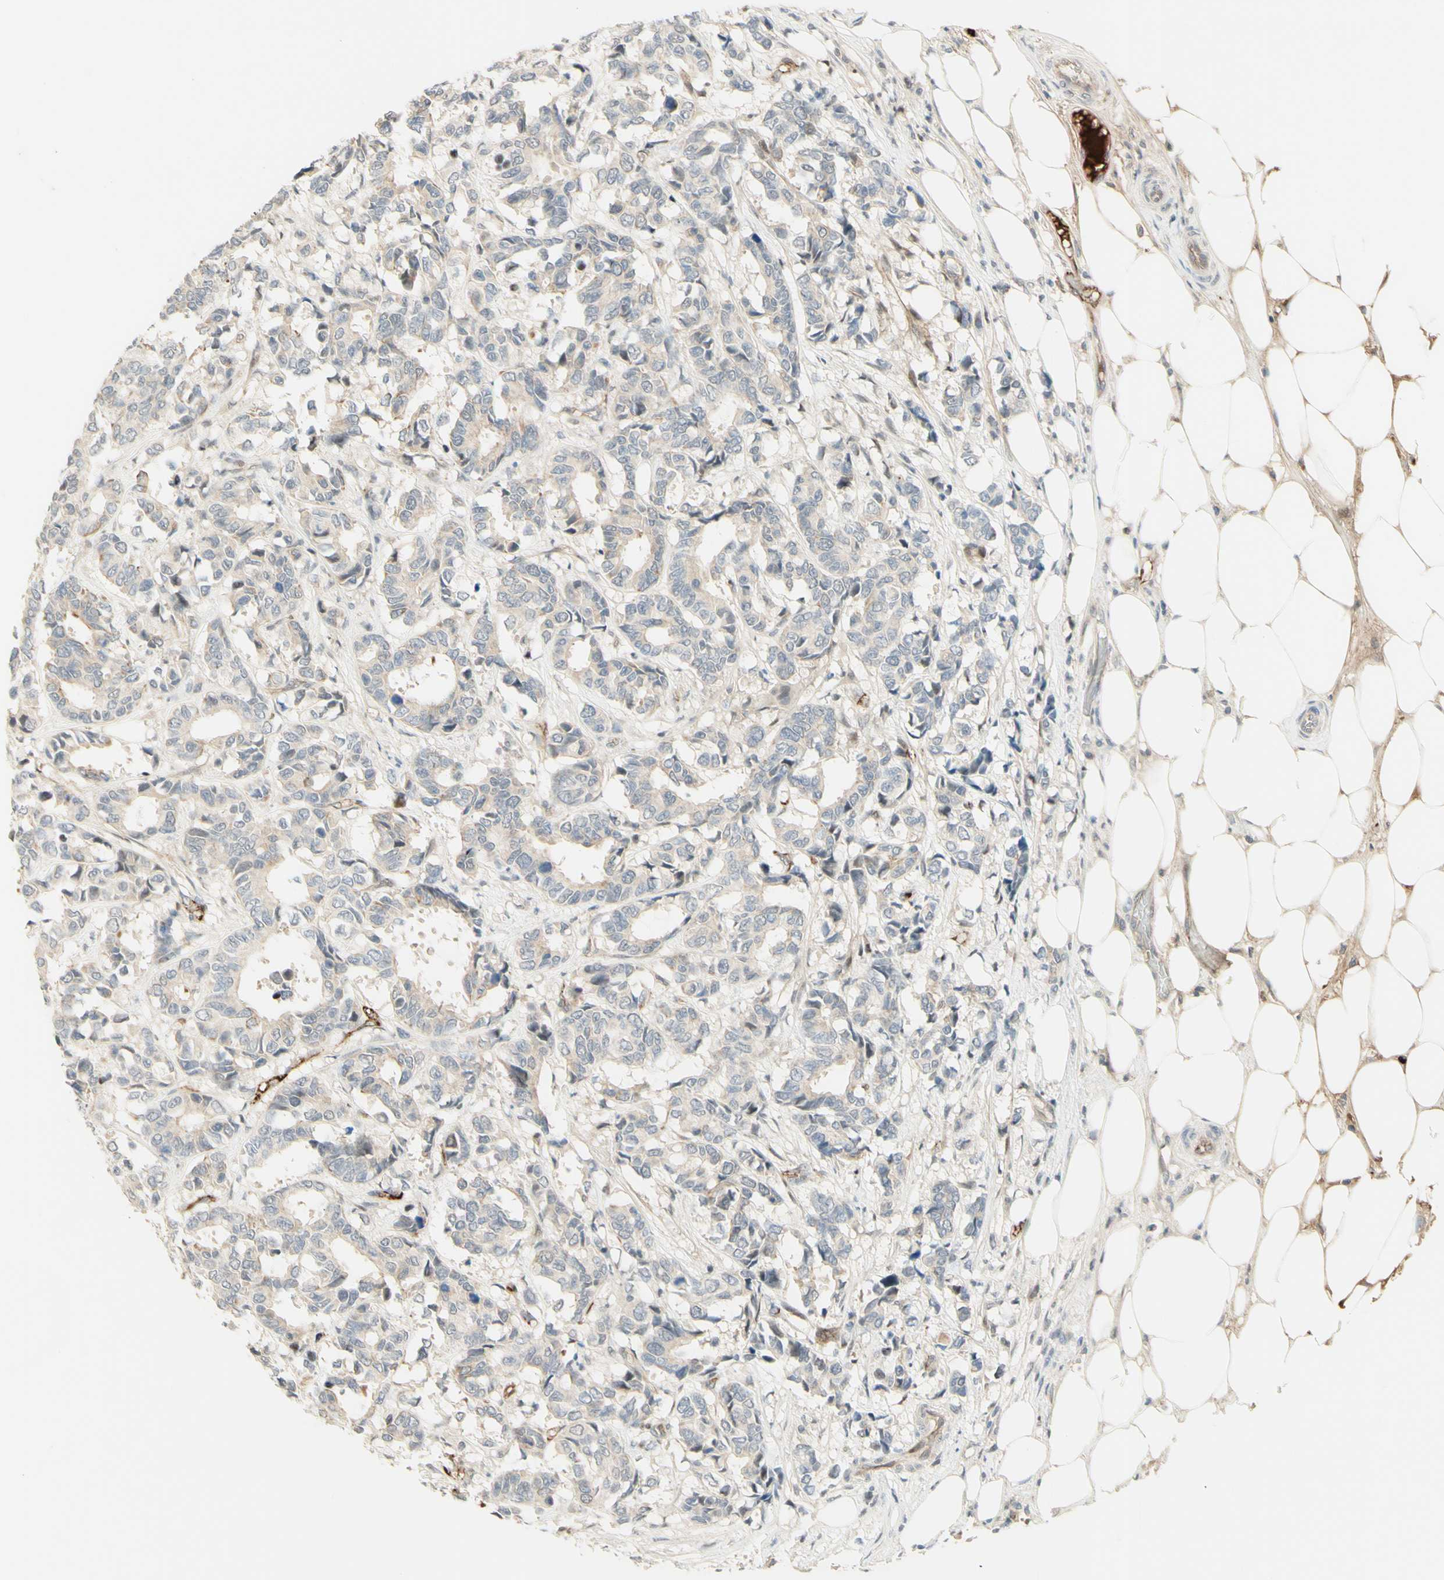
{"staining": {"intensity": "negative", "quantity": "none", "location": "none"}, "tissue": "breast cancer", "cell_type": "Tumor cells", "image_type": "cancer", "snomed": [{"axis": "morphology", "description": "Duct carcinoma"}, {"axis": "topography", "description": "Breast"}], "caption": "A micrograph of breast cancer stained for a protein reveals no brown staining in tumor cells. The staining was performed using DAB (3,3'-diaminobenzidine) to visualize the protein expression in brown, while the nuclei were stained in blue with hematoxylin (Magnification: 20x).", "gene": "ANGPT2", "patient": {"sex": "female", "age": 87}}